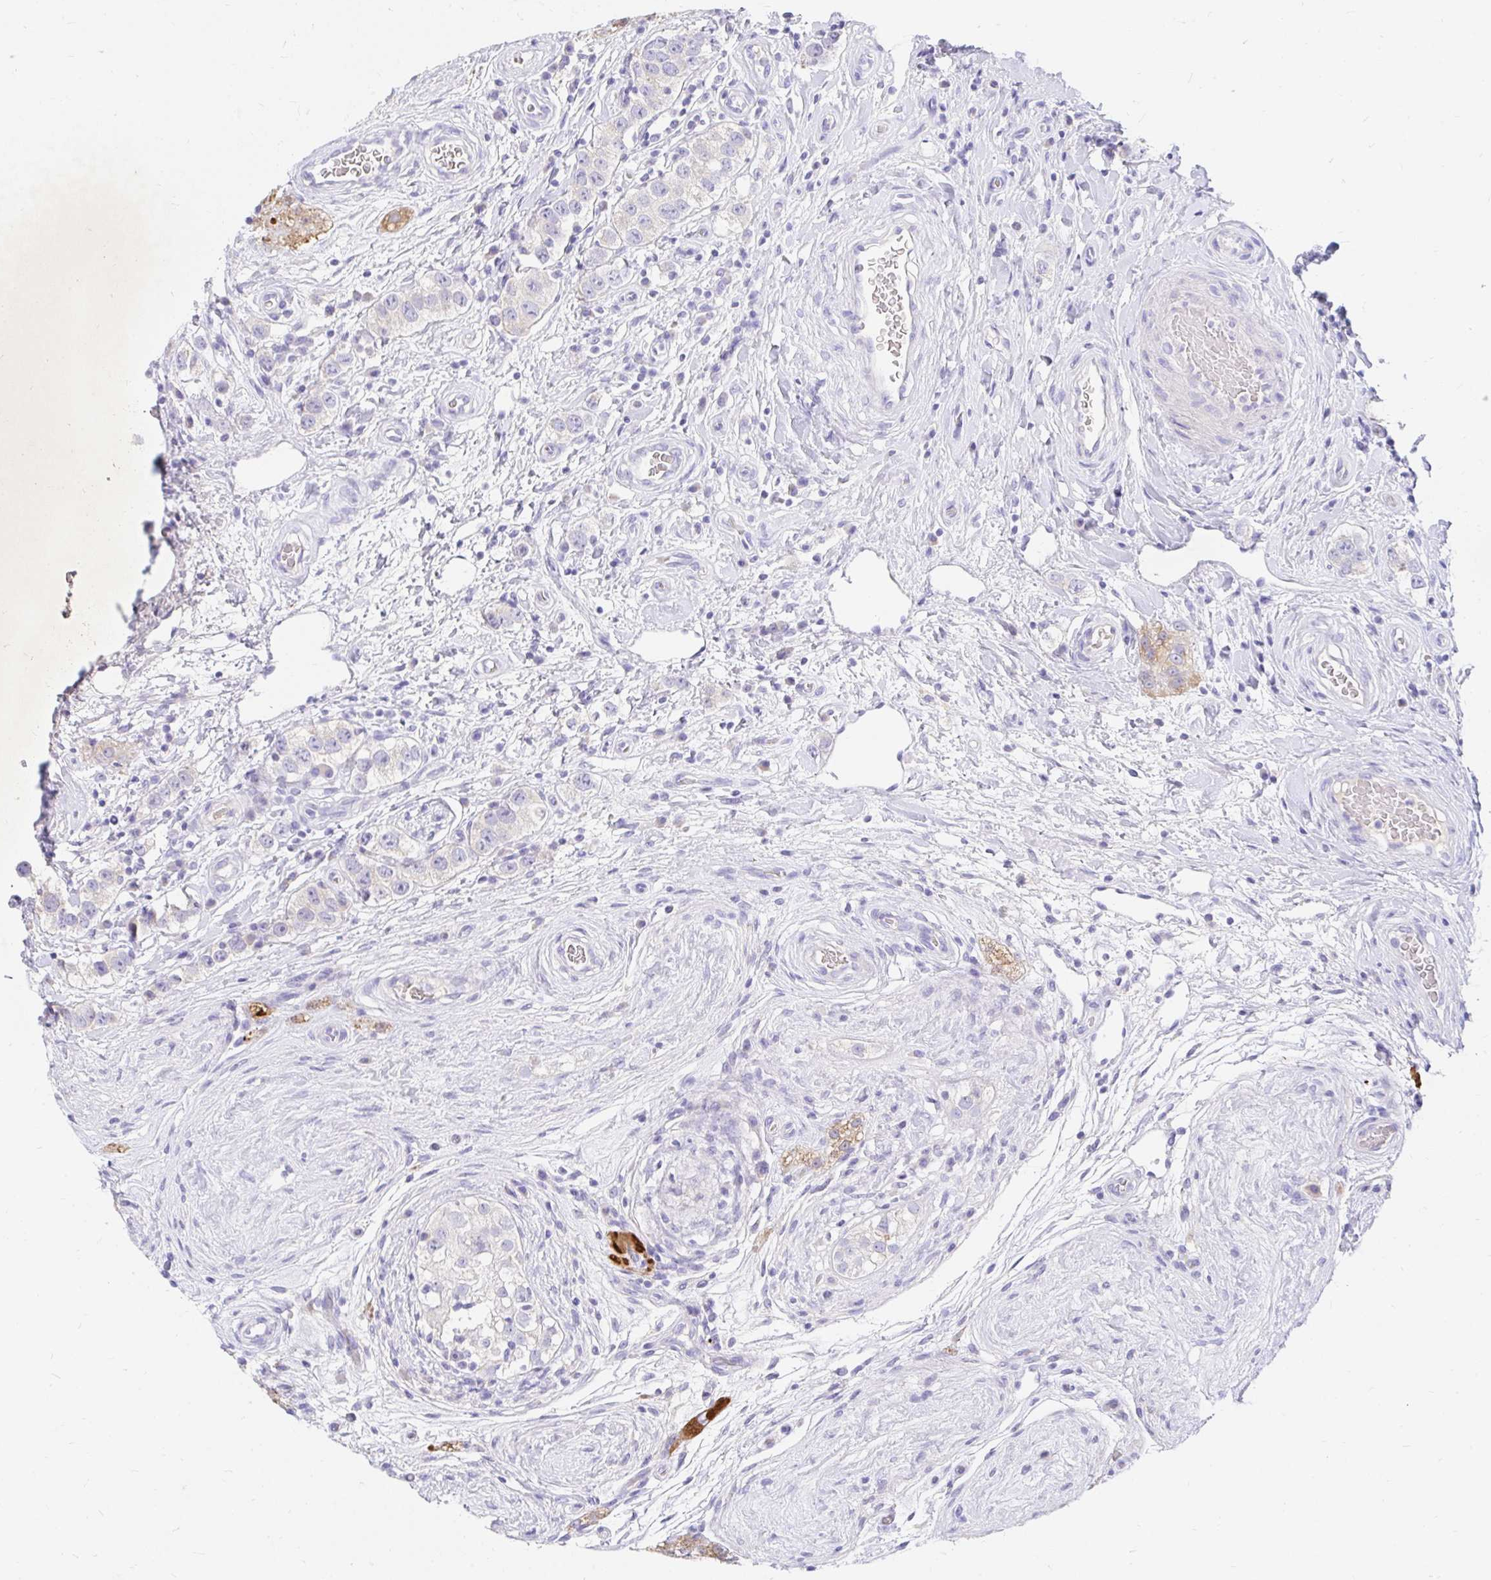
{"staining": {"intensity": "negative", "quantity": "none", "location": "none"}, "tissue": "testis cancer", "cell_type": "Tumor cells", "image_type": "cancer", "snomed": [{"axis": "morphology", "description": "Seminoma, NOS"}, {"axis": "topography", "description": "Testis"}], "caption": "Immunohistochemical staining of testis cancer (seminoma) reveals no significant expression in tumor cells. Brightfield microscopy of immunohistochemistry stained with DAB (brown) and hematoxylin (blue), captured at high magnification.", "gene": "NR2E1", "patient": {"sex": "male", "age": 34}}